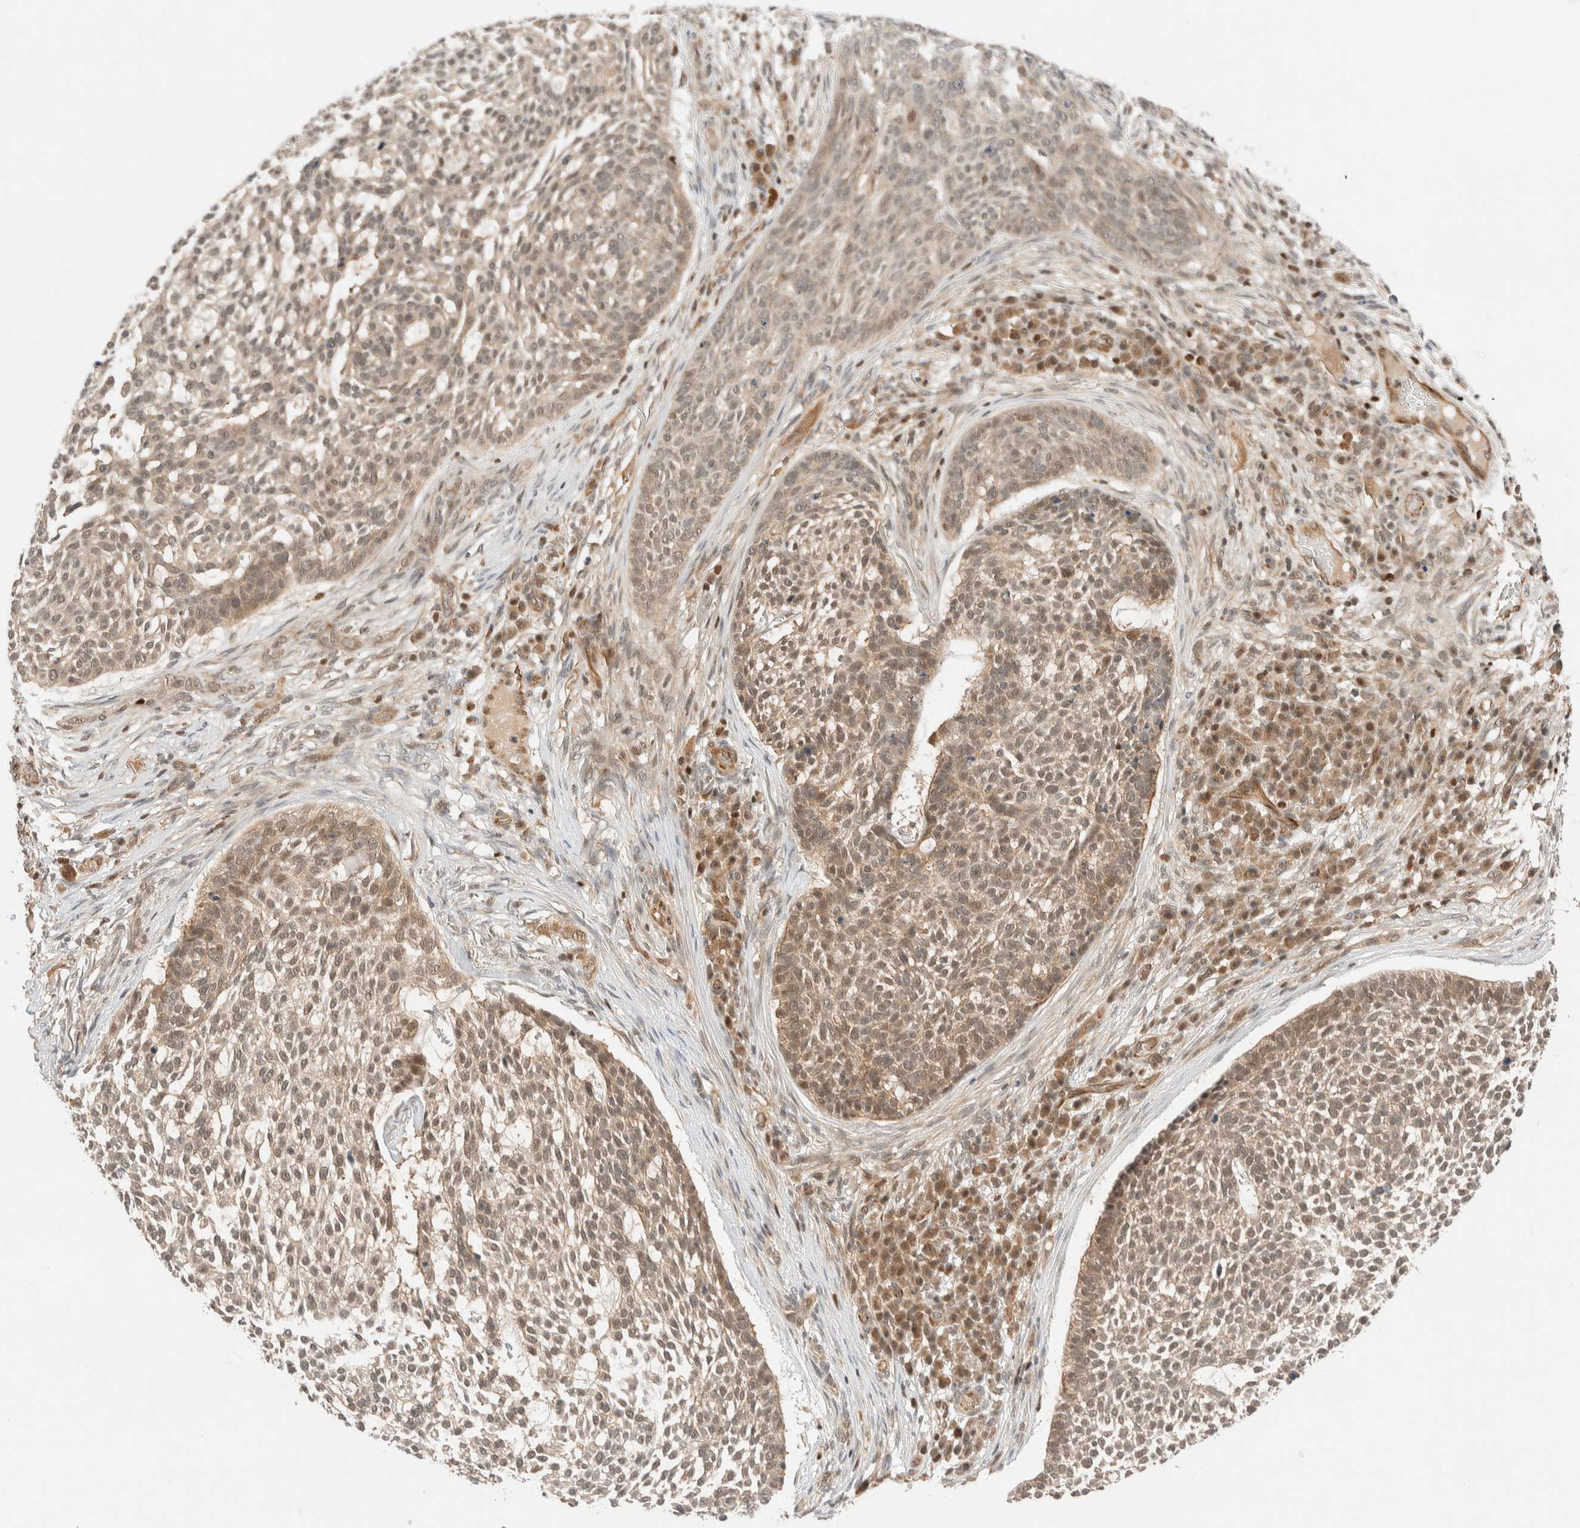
{"staining": {"intensity": "weak", "quantity": ">75%", "location": "cytoplasmic/membranous,nuclear"}, "tissue": "skin cancer", "cell_type": "Tumor cells", "image_type": "cancer", "snomed": [{"axis": "morphology", "description": "Basal cell carcinoma"}, {"axis": "topography", "description": "Skin"}], "caption": "Brown immunohistochemical staining in skin cancer exhibits weak cytoplasmic/membranous and nuclear expression in approximately >75% of tumor cells.", "gene": "C8orf76", "patient": {"sex": "female", "age": 64}}